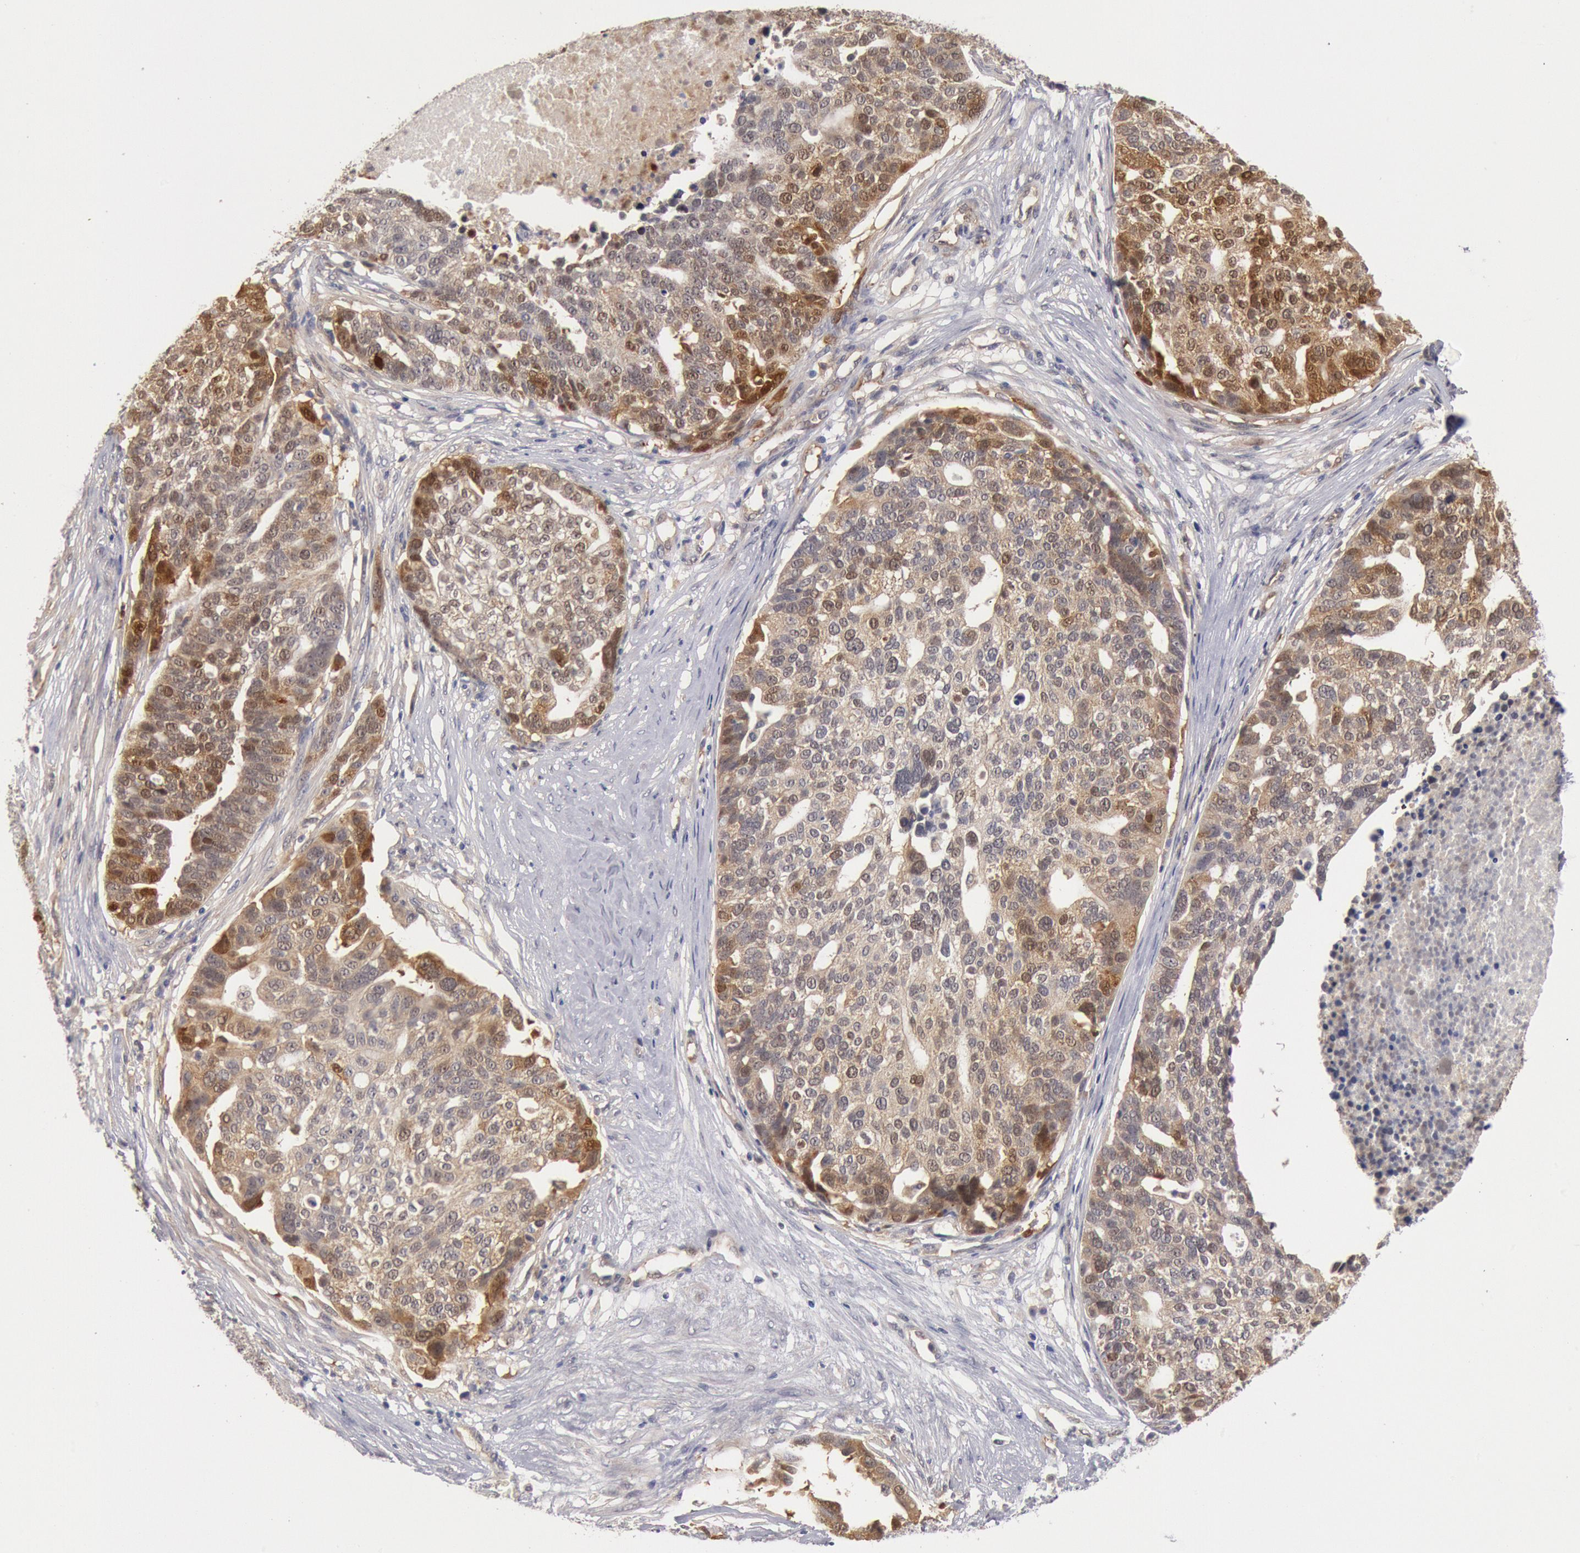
{"staining": {"intensity": "moderate", "quantity": "25%-75%", "location": "cytoplasmic/membranous,nuclear"}, "tissue": "ovarian cancer", "cell_type": "Tumor cells", "image_type": "cancer", "snomed": [{"axis": "morphology", "description": "Cystadenocarcinoma, serous, NOS"}, {"axis": "topography", "description": "Ovary"}], "caption": "Human ovarian serous cystadenocarcinoma stained for a protein (brown) reveals moderate cytoplasmic/membranous and nuclear positive staining in about 25%-75% of tumor cells.", "gene": "DNAJA1", "patient": {"sex": "female", "age": 59}}